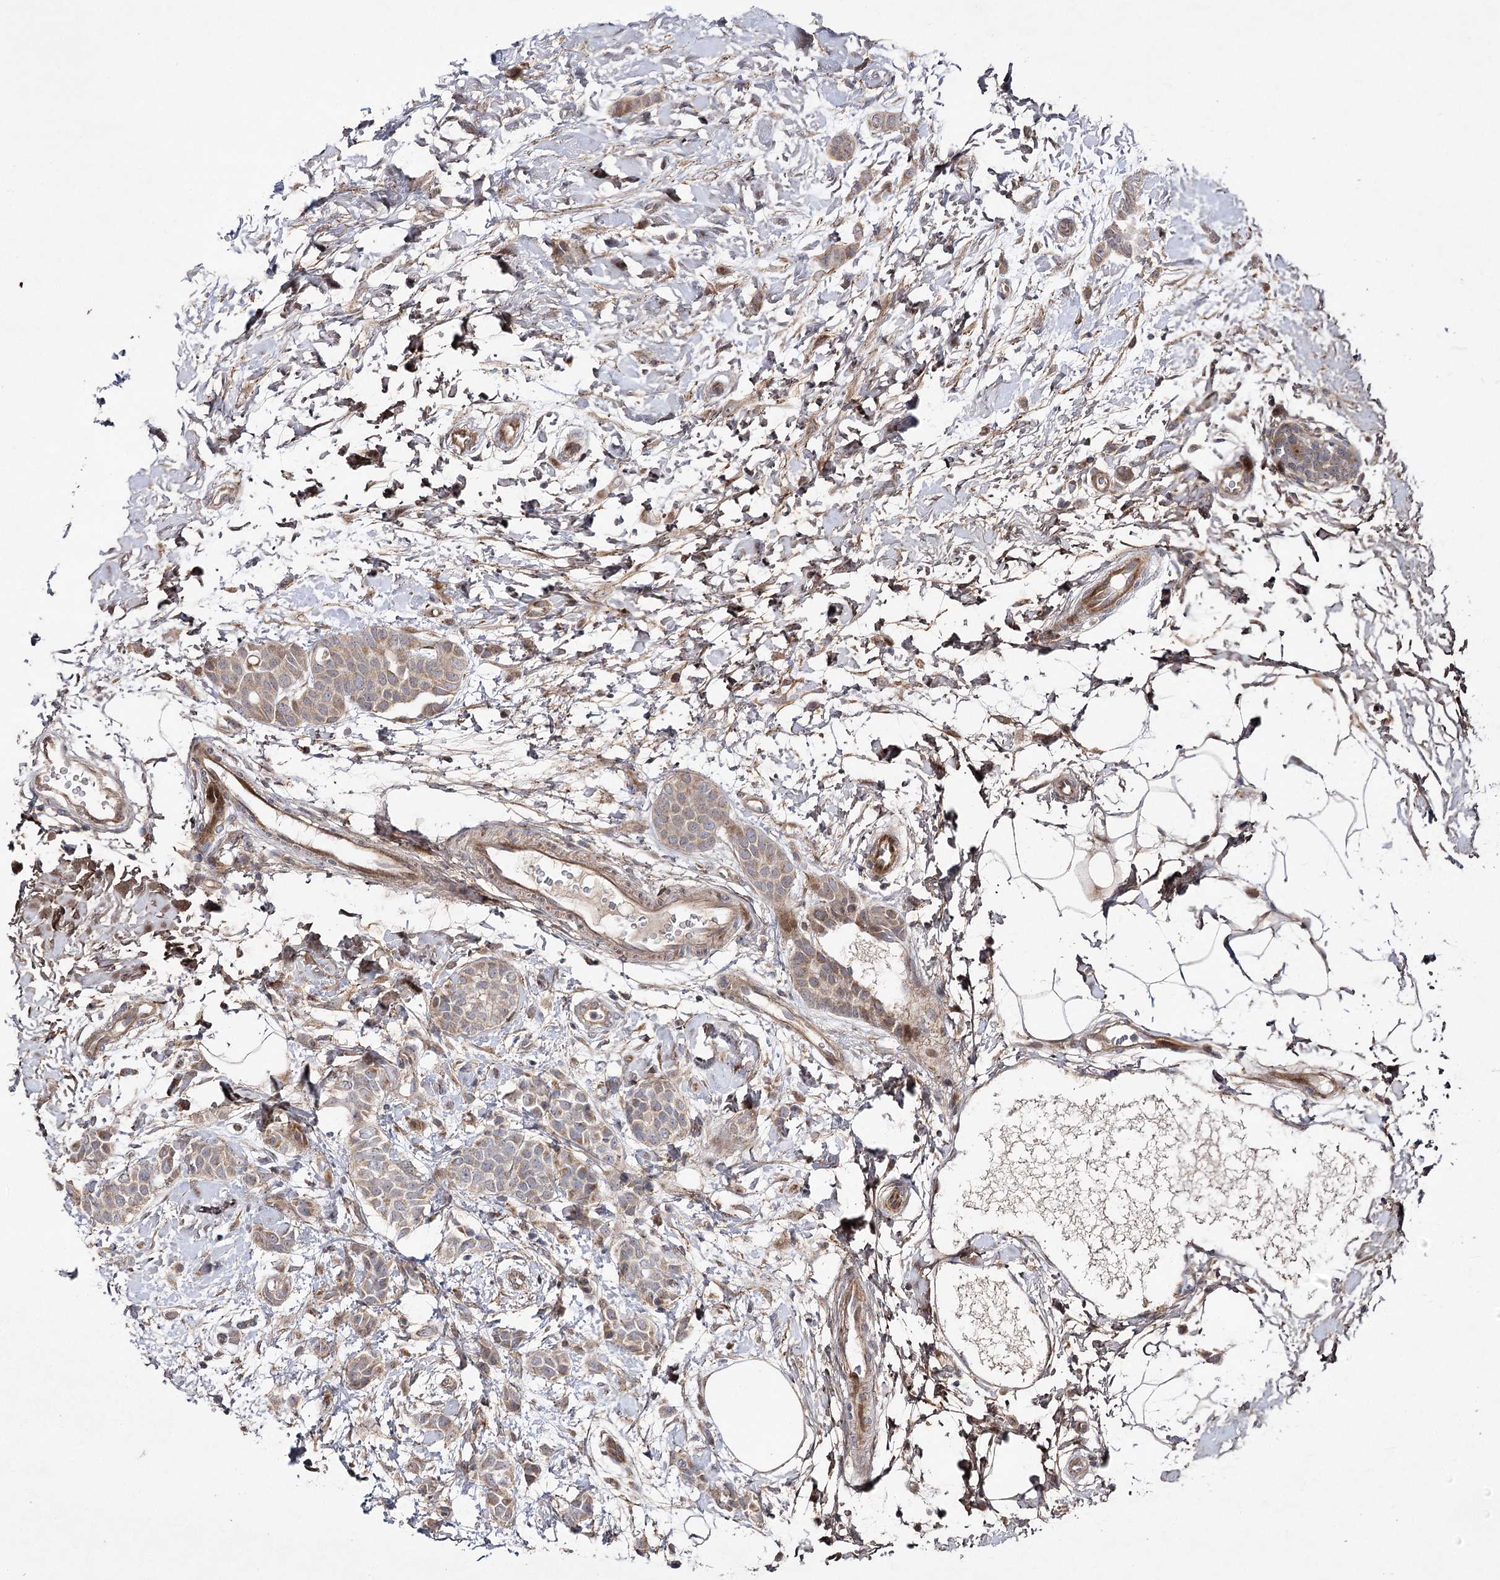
{"staining": {"intensity": "weak", "quantity": ">75%", "location": "cytoplasmic/membranous"}, "tissue": "breast cancer", "cell_type": "Tumor cells", "image_type": "cancer", "snomed": [{"axis": "morphology", "description": "Lobular carcinoma, in situ"}, {"axis": "morphology", "description": "Lobular carcinoma"}, {"axis": "topography", "description": "Breast"}], "caption": "Breast lobular carcinoma in situ tissue demonstrates weak cytoplasmic/membranous positivity in approximately >75% of tumor cells, visualized by immunohistochemistry.", "gene": "OBSL1", "patient": {"sex": "female", "age": 41}}